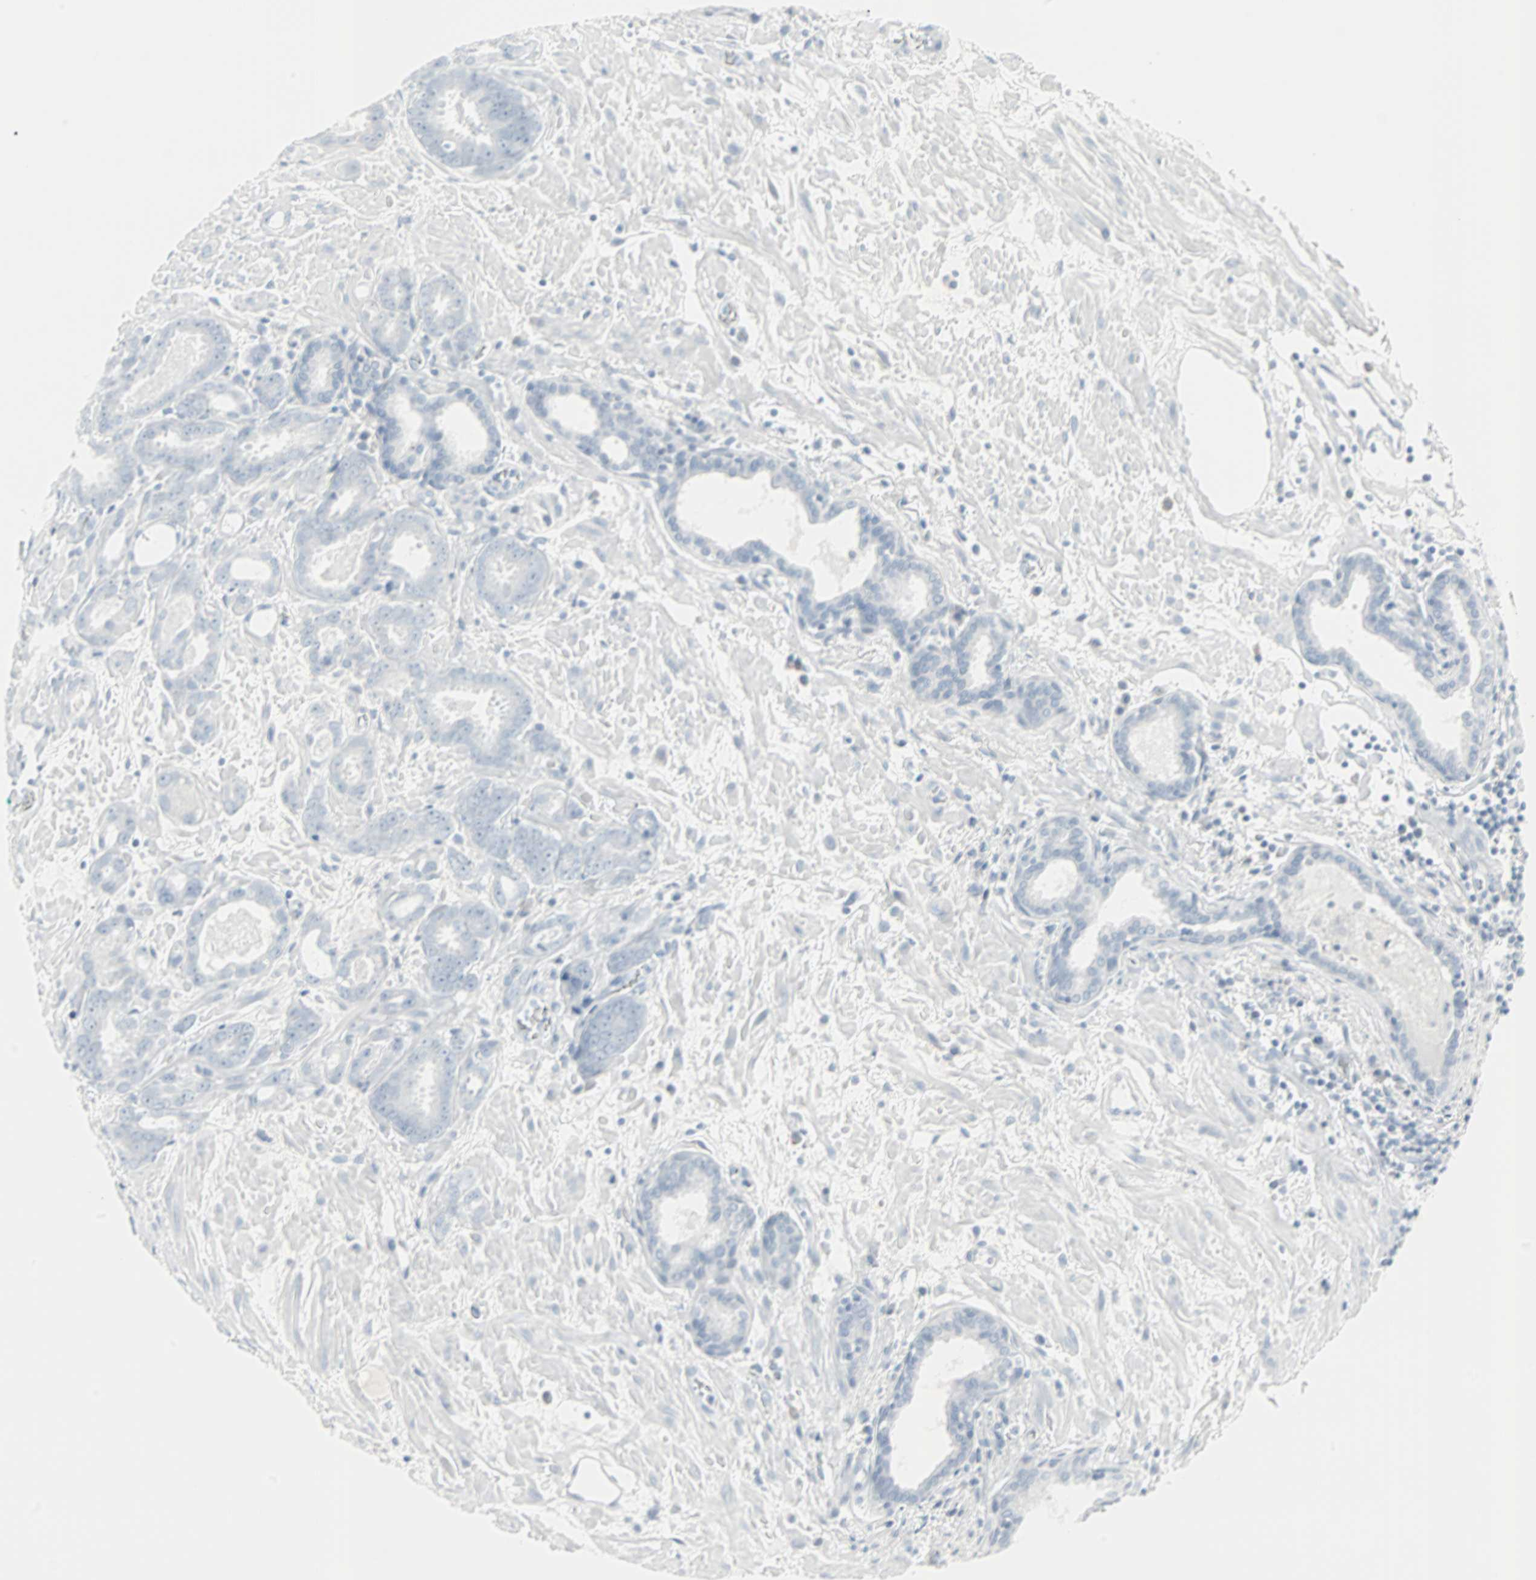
{"staining": {"intensity": "negative", "quantity": "none", "location": "none"}, "tissue": "prostate cancer", "cell_type": "Tumor cells", "image_type": "cancer", "snomed": [{"axis": "morphology", "description": "Adenocarcinoma, Low grade"}, {"axis": "topography", "description": "Prostate"}], "caption": "Tumor cells are negative for protein expression in human low-grade adenocarcinoma (prostate).", "gene": "LANCL3", "patient": {"sex": "male", "age": 57}}